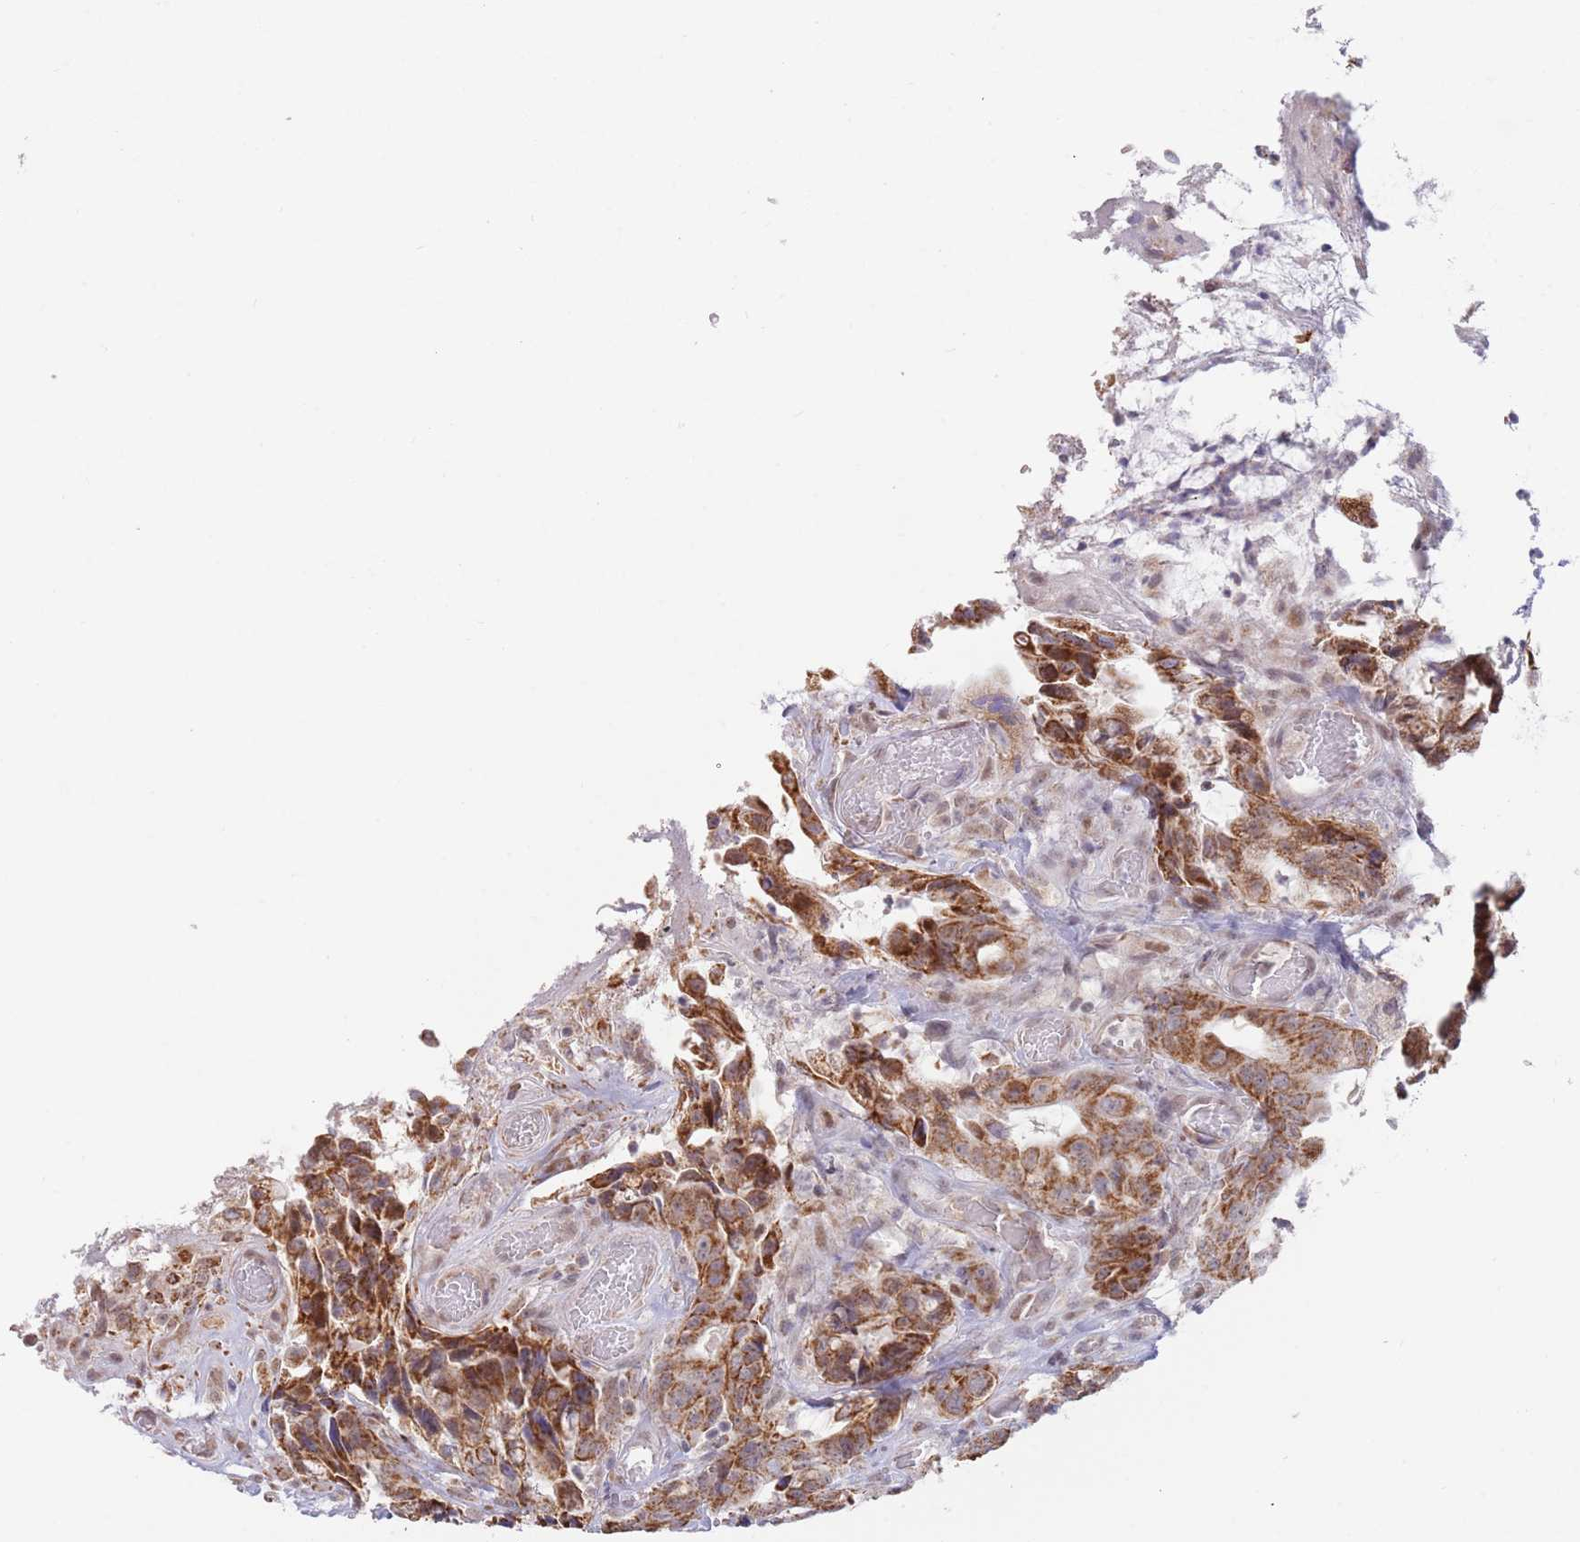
{"staining": {"intensity": "moderate", "quantity": ">75%", "location": "cytoplasmic/membranous"}, "tissue": "colorectal cancer", "cell_type": "Tumor cells", "image_type": "cancer", "snomed": [{"axis": "morphology", "description": "Adenocarcinoma, NOS"}, {"axis": "topography", "description": "Colon"}], "caption": "A micrograph of colorectal adenocarcinoma stained for a protein reveals moderate cytoplasmic/membranous brown staining in tumor cells.", "gene": "TIMM13", "patient": {"sex": "female", "age": 82}}